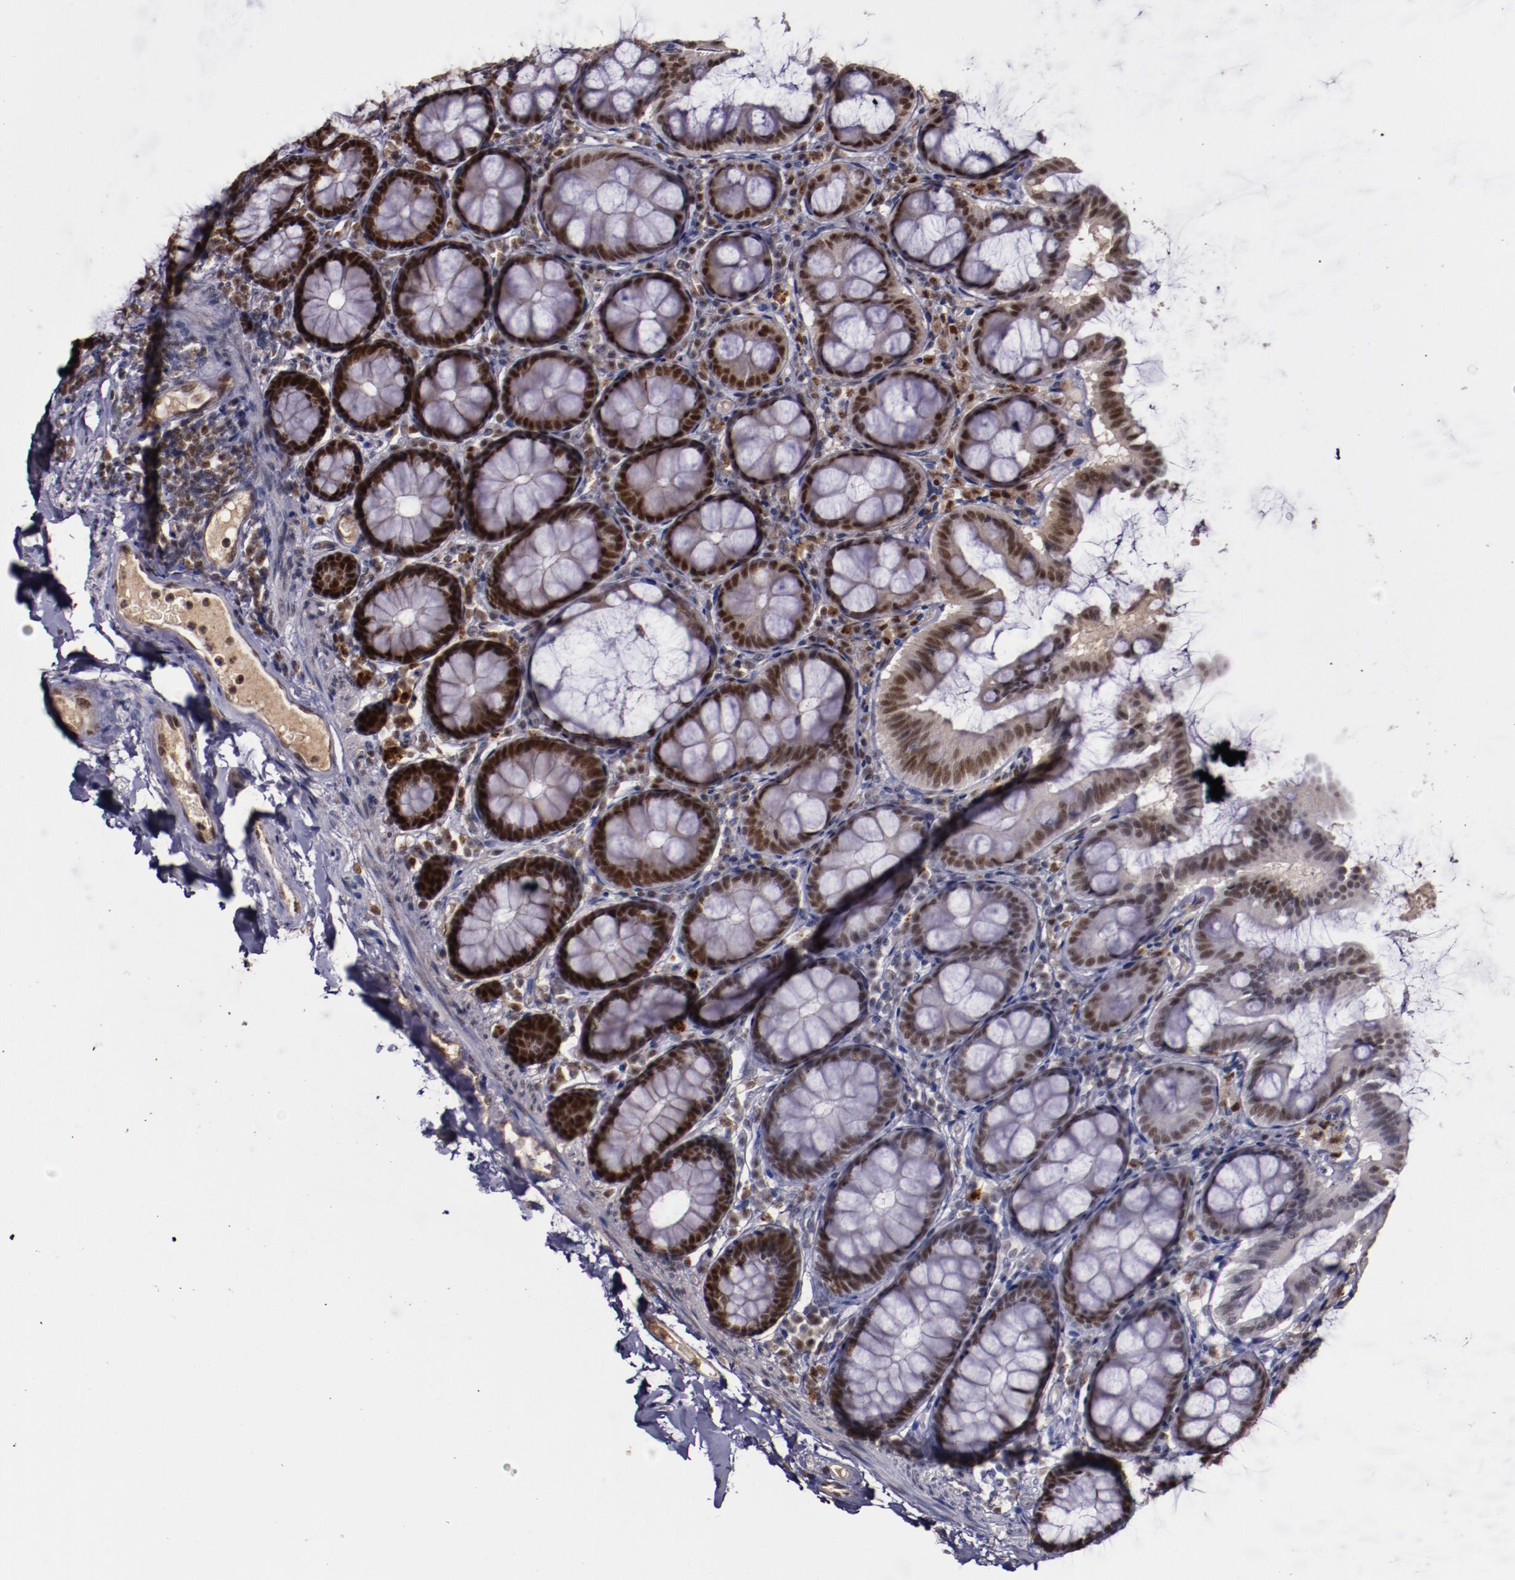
{"staining": {"intensity": "weak", "quantity": "<25%", "location": "nuclear"}, "tissue": "colon", "cell_type": "Endothelial cells", "image_type": "normal", "snomed": [{"axis": "morphology", "description": "Normal tissue, NOS"}, {"axis": "topography", "description": "Colon"}], "caption": "Protein analysis of unremarkable colon shows no significant positivity in endothelial cells. (DAB (3,3'-diaminobenzidine) immunohistochemistry with hematoxylin counter stain).", "gene": "CHEK2", "patient": {"sex": "female", "age": 61}}